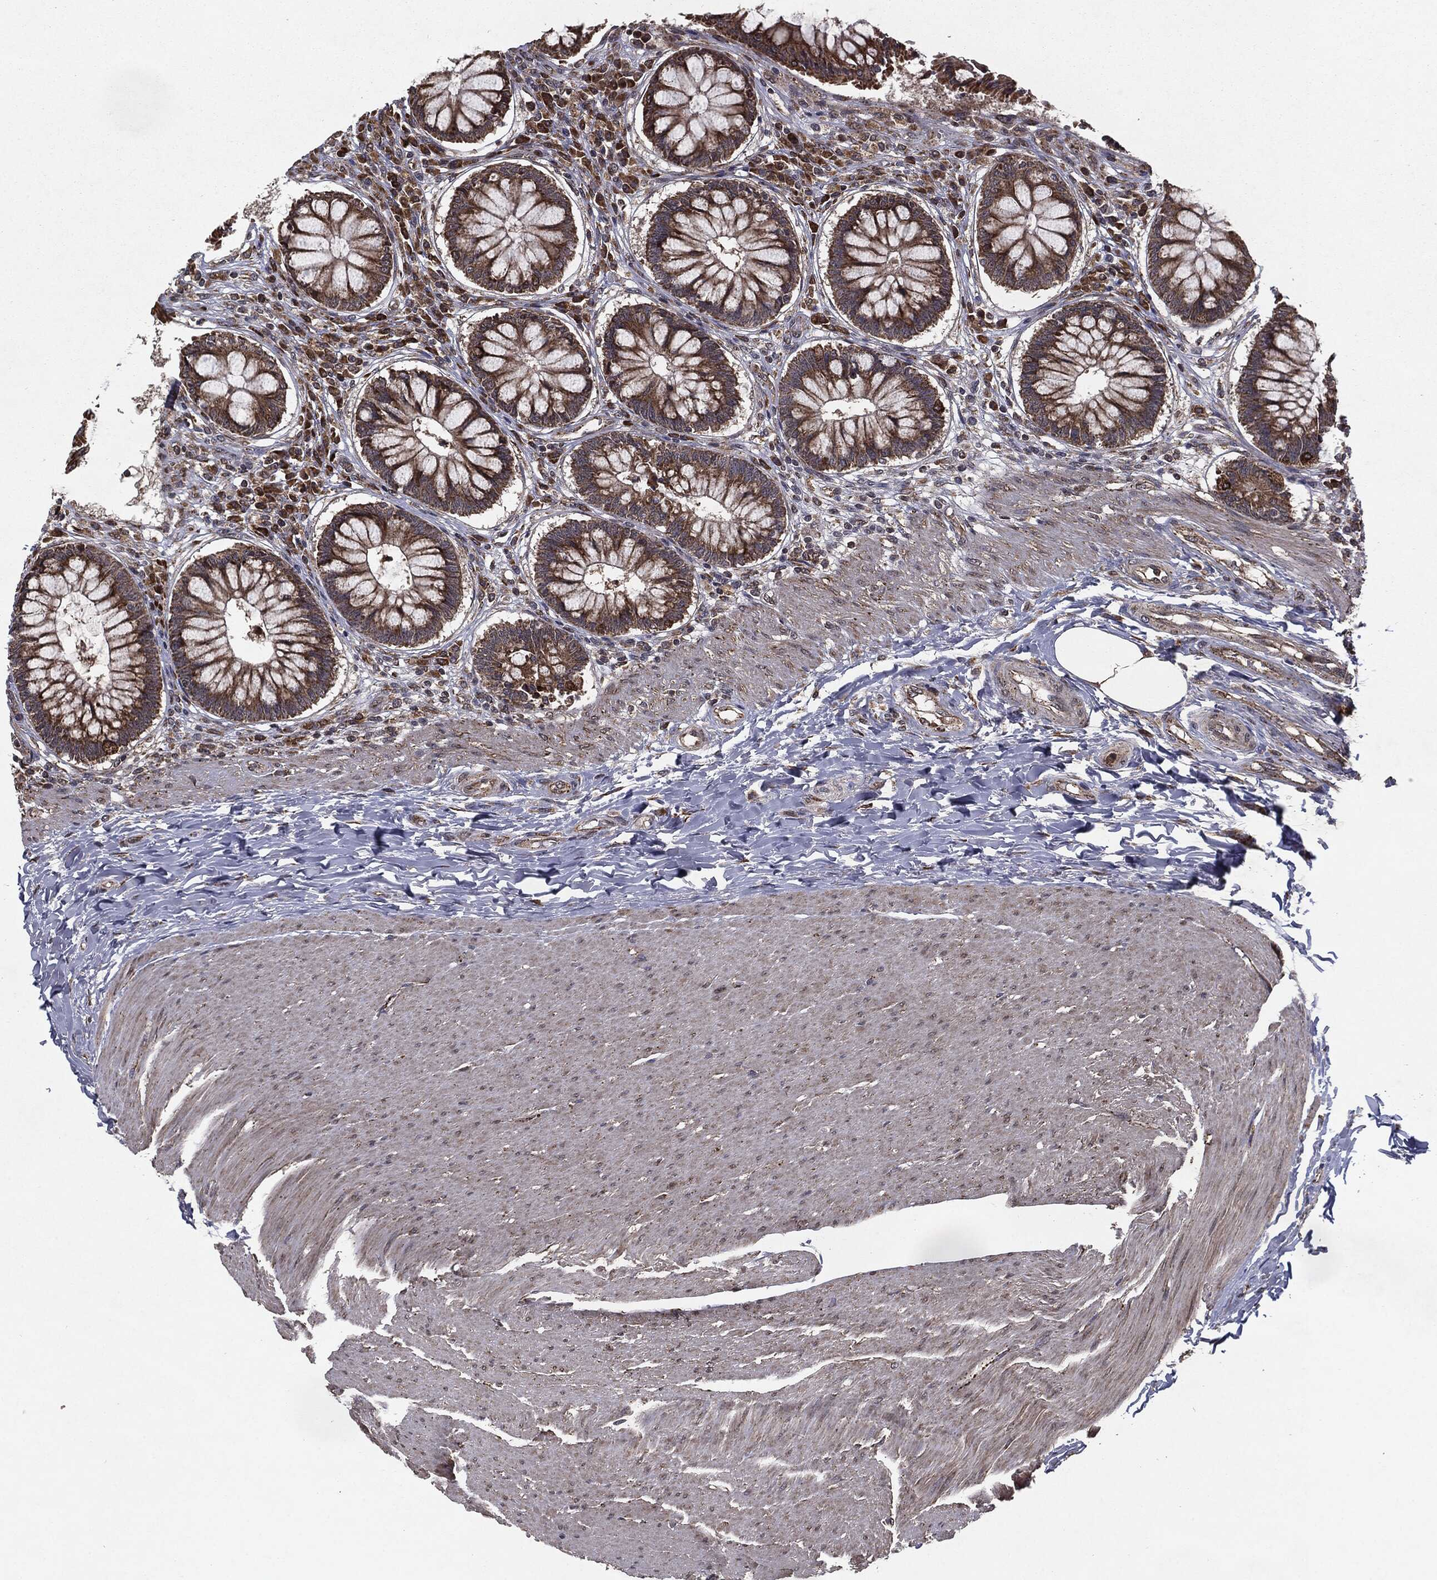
{"staining": {"intensity": "strong", "quantity": ">75%", "location": "cytoplasmic/membranous"}, "tissue": "rectum", "cell_type": "Glandular cells", "image_type": "normal", "snomed": [{"axis": "morphology", "description": "Normal tissue, NOS"}, {"axis": "topography", "description": "Rectum"}], "caption": "Protein expression analysis of unremarkable rectum exhibits strong cytoplasmic/membranous expression in about >75% of glandular cells. The protein is stained brown, and the nuclei are stained in blue (DAB (3,3'-diaminobenzidine) IHC with brightfield microscopy, high magnification).", "gene": "HDAC5", "patient": {"sex": "female", "age": 58}}